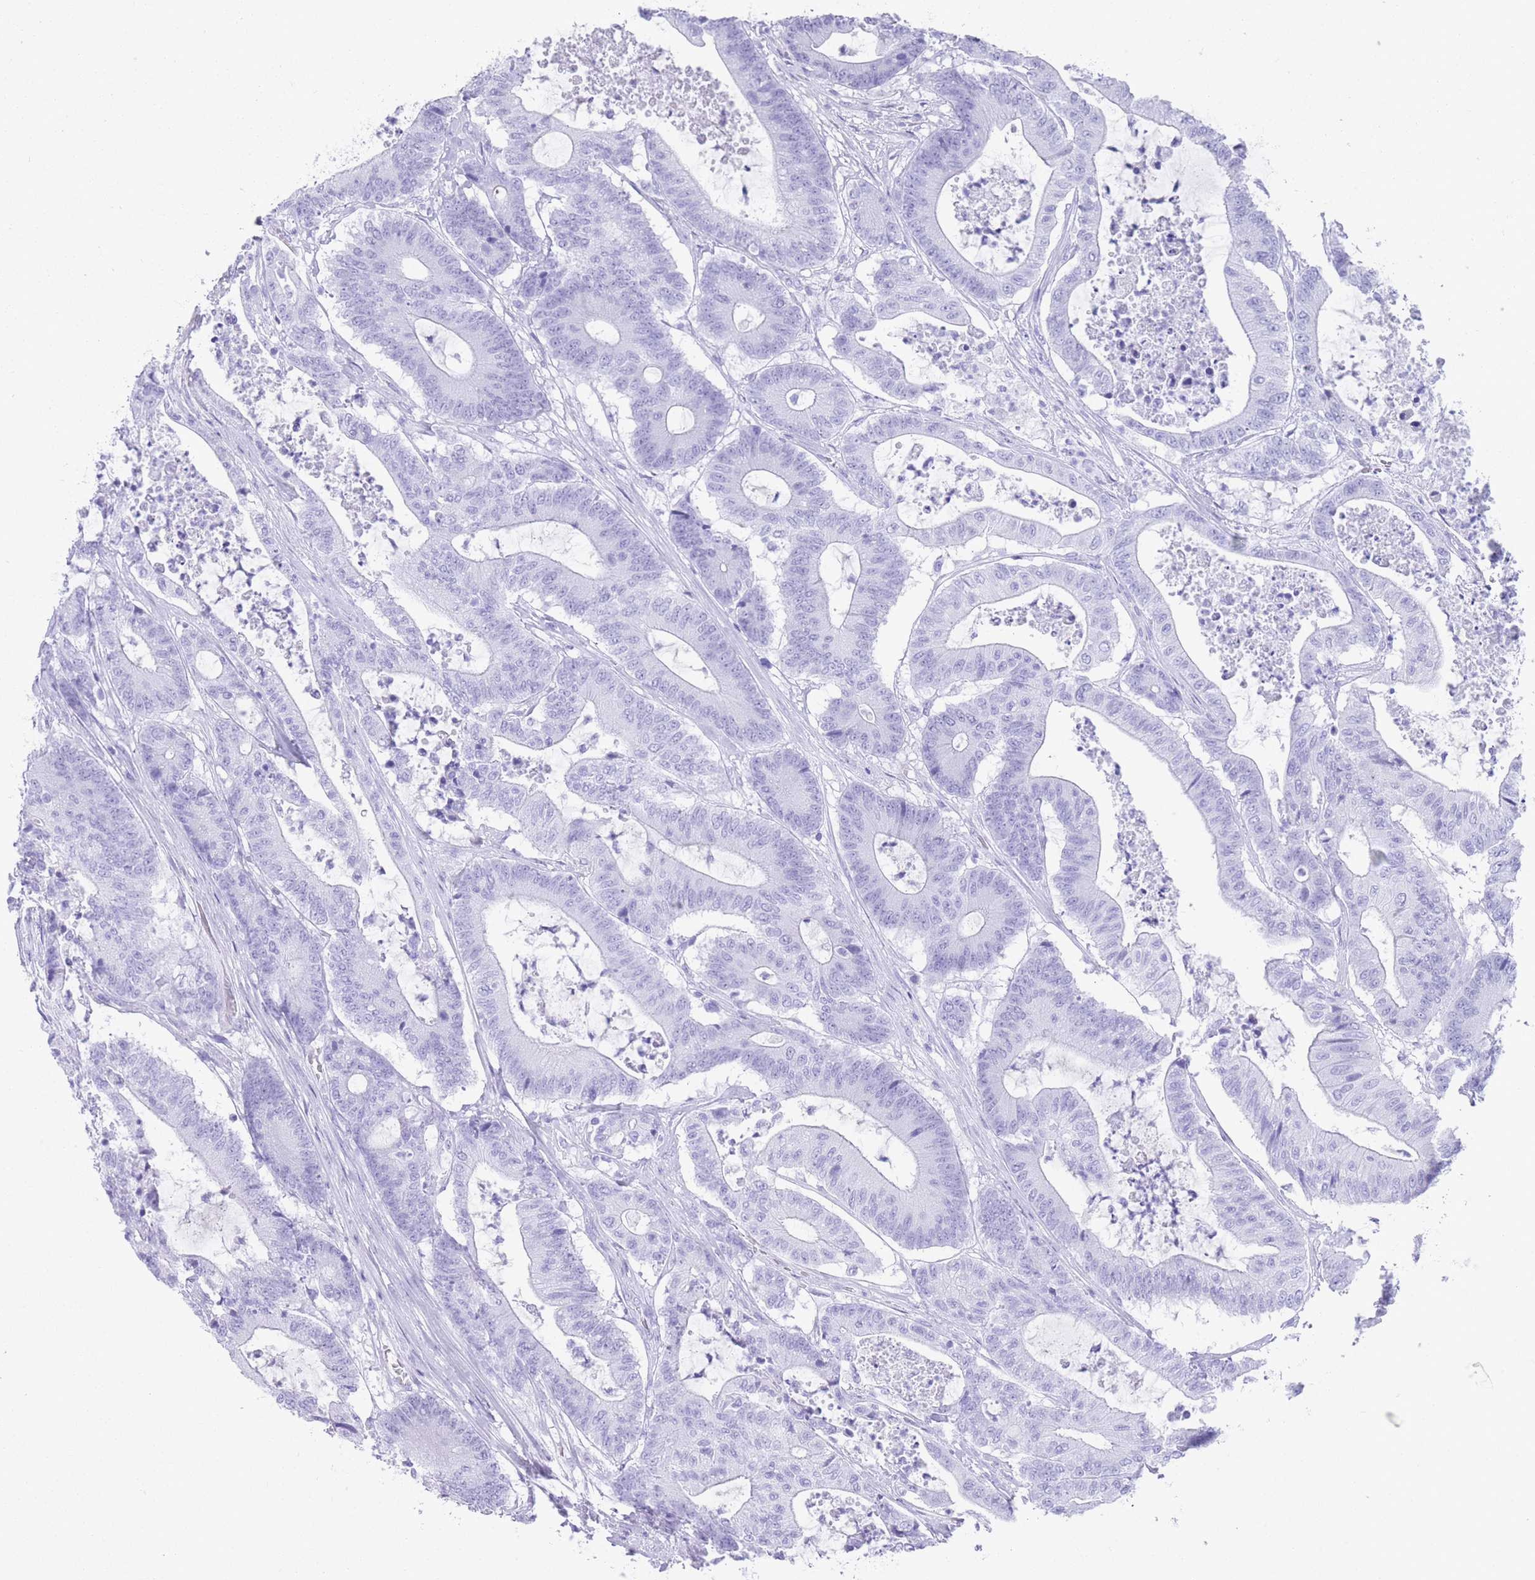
{"staining": {"intensity": "negative", "quantity": "none", "location": "none"}, "tissue": "colorectal cancer", "cell_type": "Tumor cells", "image_type": "cancer", "snomed": [{"axis": "morphology", "description": "Adenocarcinoma, NOS"}, {"axis": "topography", "description": "Colon"}], "caption": "Immunohistochemistry image of neoplastic tissue: human adenocarcinoma (colorectal) stained with DAB displays no significant protein expression in tumor cells.", "gene": "ELOA2", "patient": {"sex": "female", "age": 84}}